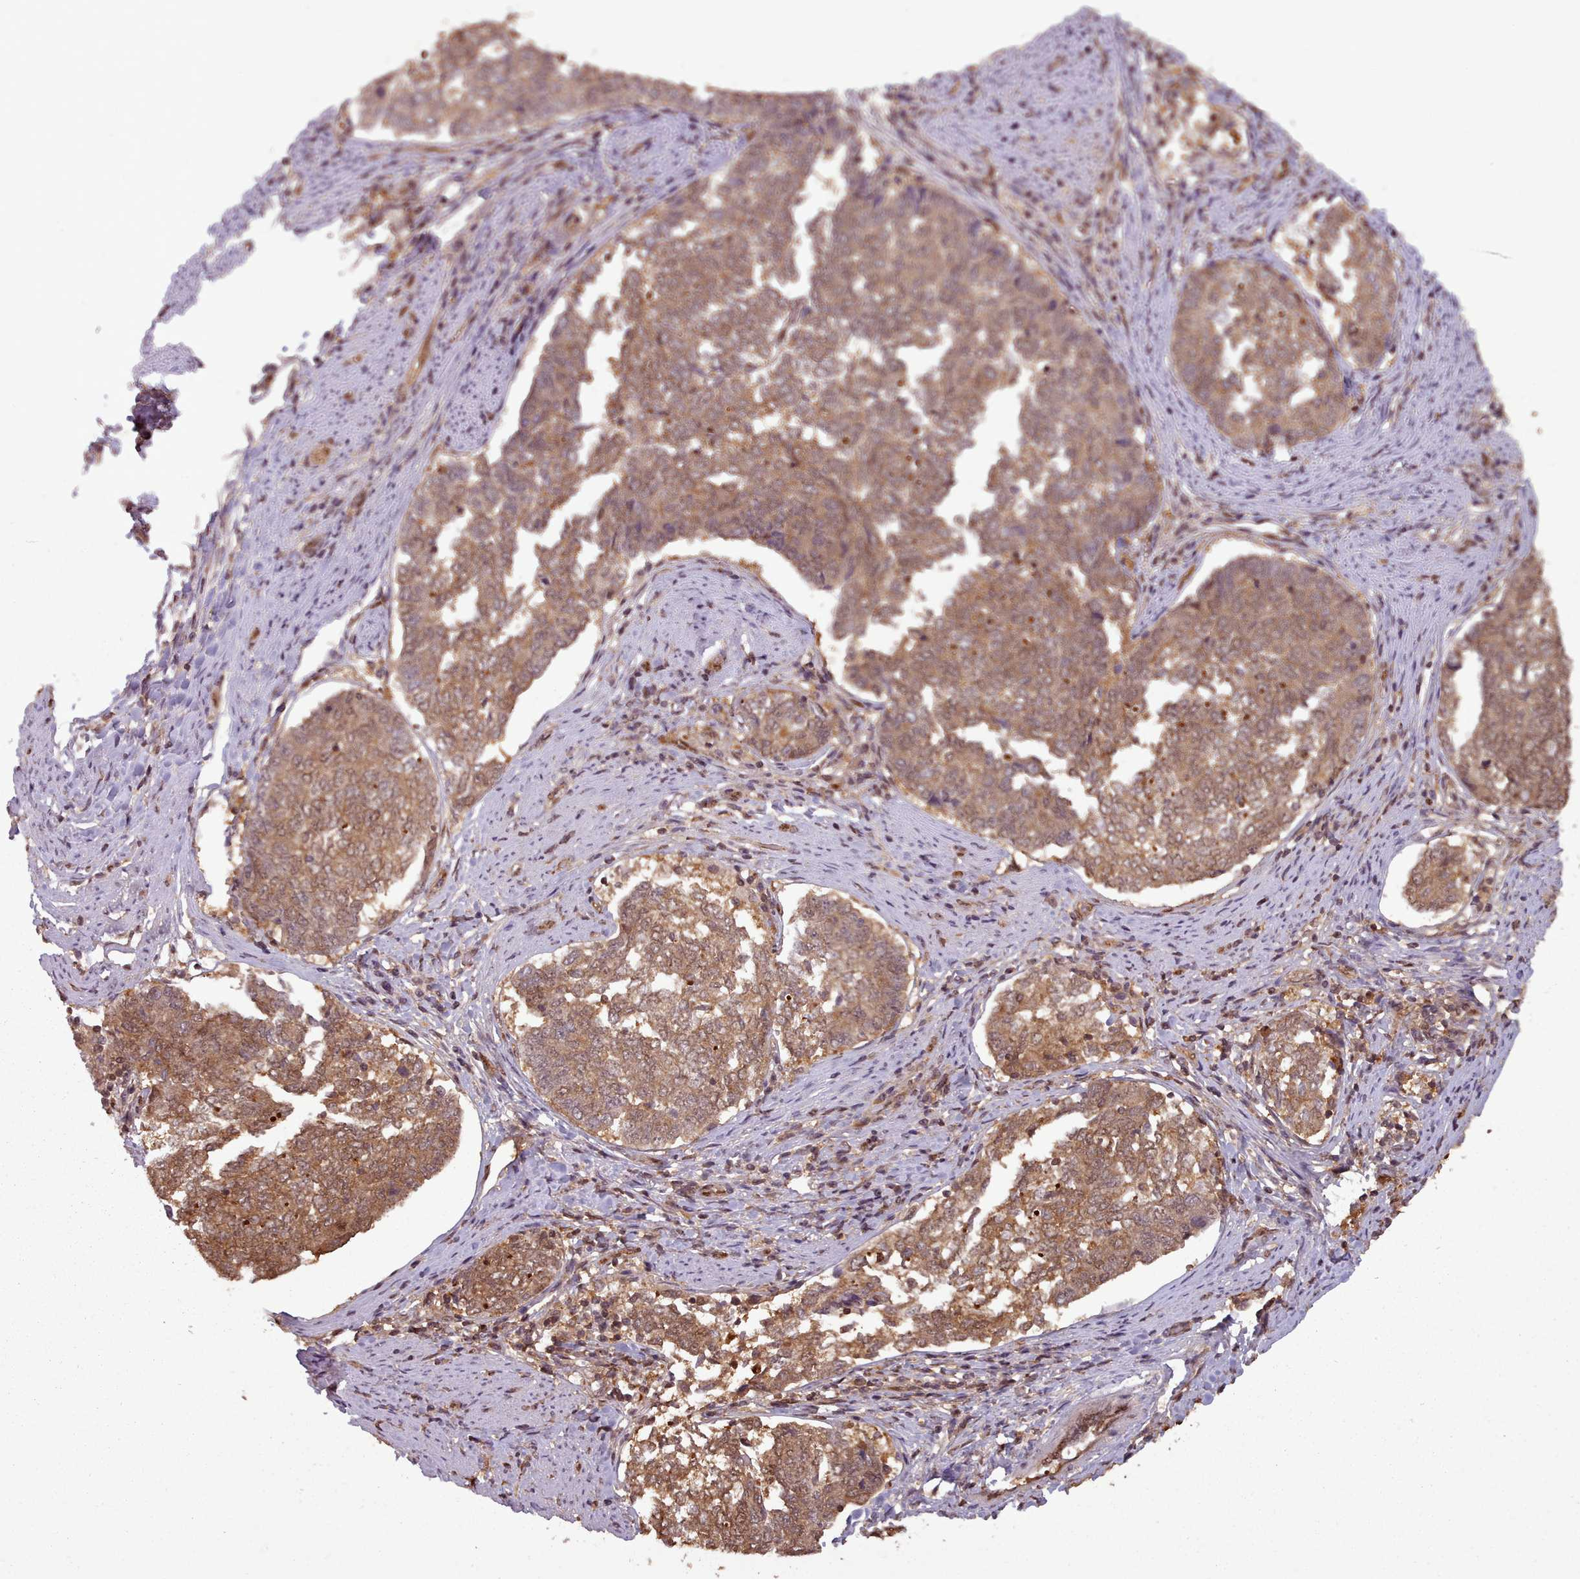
{"staining": {"intensity": "moderate", "quantity": ">75%", "location": "cytoplasmic/membranous"}, "tissue": "endometrial cancer", "cell_type": "Tumor cells", "image_type": "cancer", "snomed": [{"axis": "morphology", "description": "Adenocarcinoma, NOS"}, {"axis": "topography", "description": "Endometrium"}], "caption": "Tumor cells show moderate cytoplasmic/membranous expression in about >75% of cells in endometrial cancer (adenocarcinoma).", "gene": "RPS27A", "patient": {"sex": "female", "age": 80}}